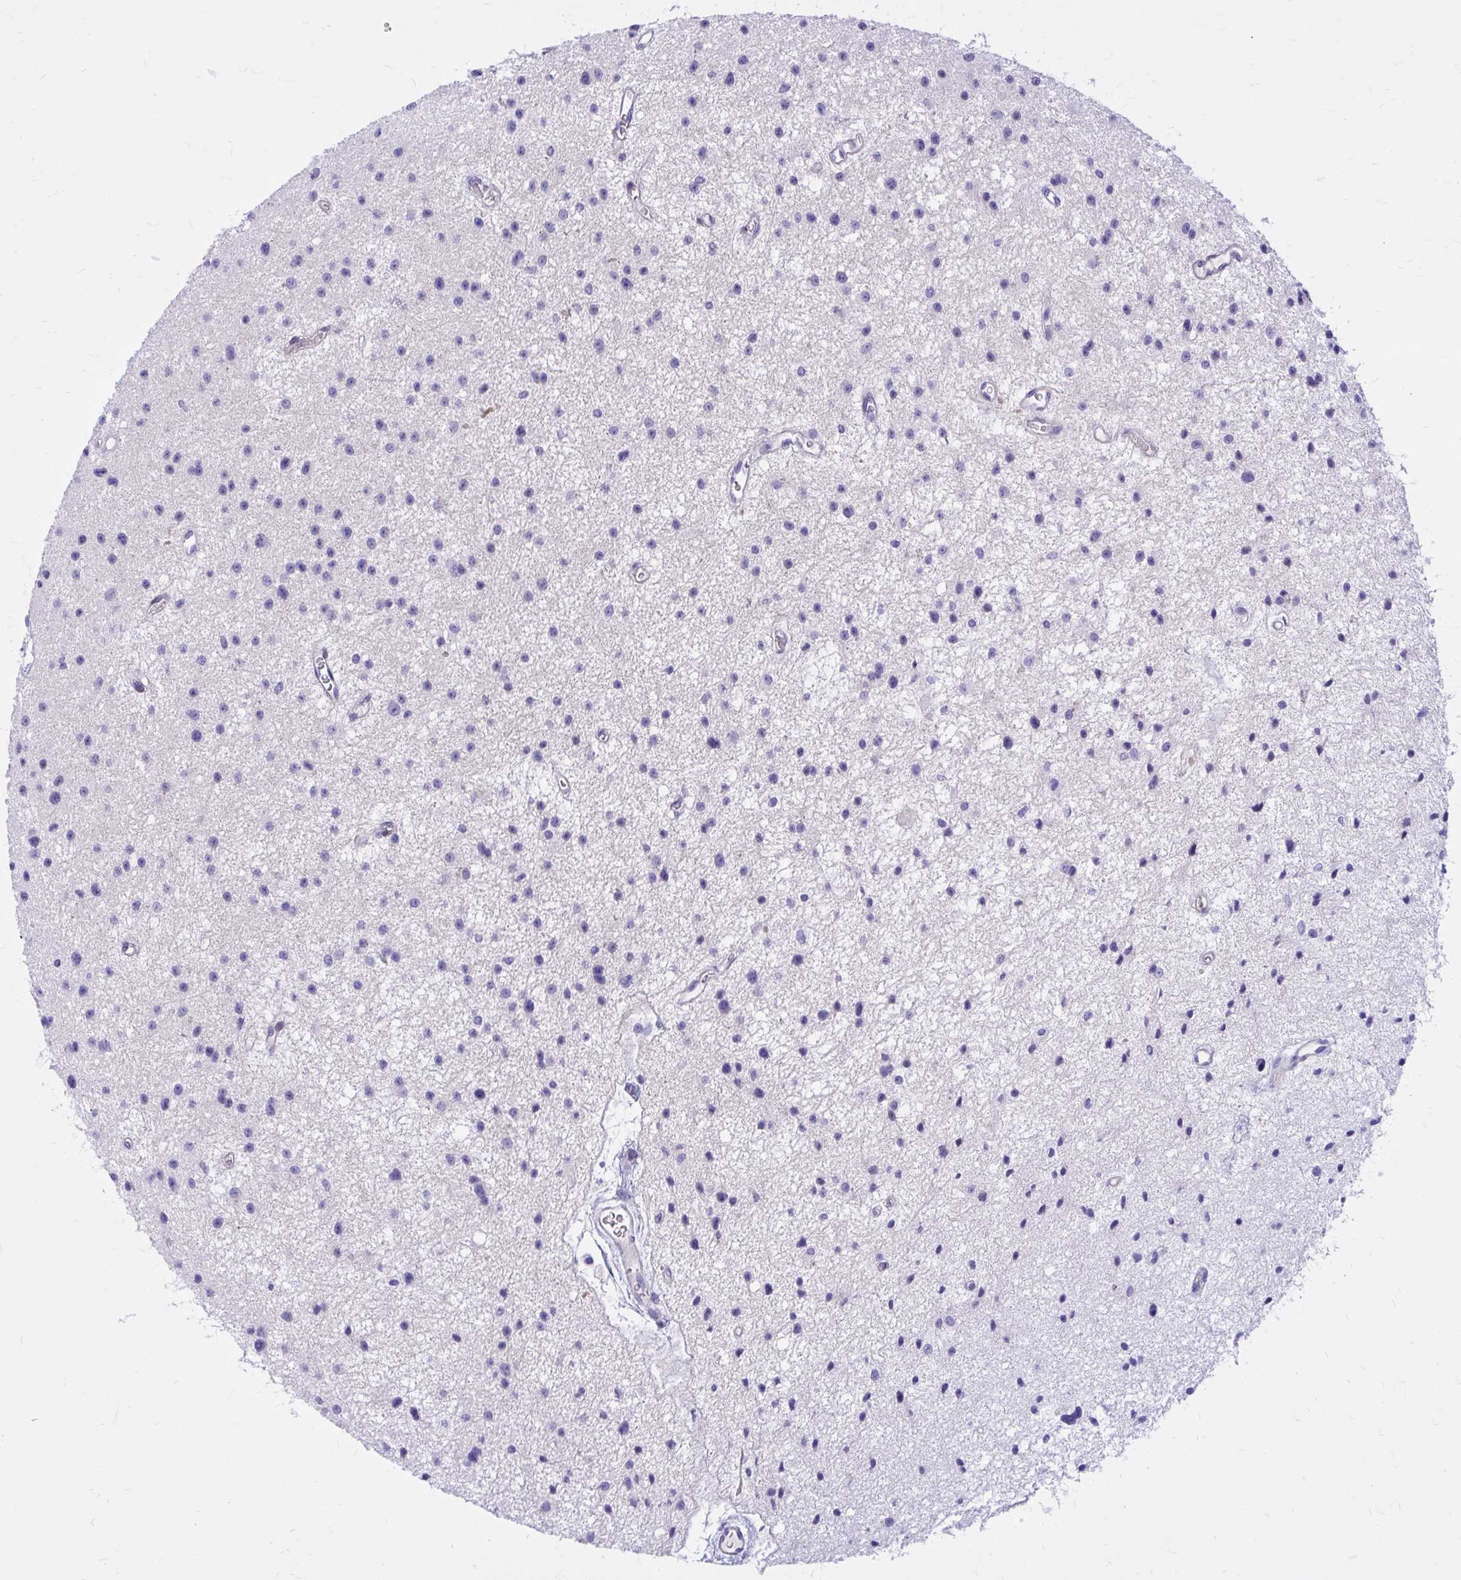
{"staining": {"intensity": "negative", "quantity": "none", "location": "none"}, "tissue": "glioma", "cell_type": "Tumor cells", "image_type": "cancer", "snomed": [{"axis": "morphology", "description": "Glioma, malignant, Low grade"}, {"axis": "topography", "description": "Brain"}], "caption": "Immunohistochemical staining of malignant glioma (low-grade) reveals no significant positivity in tumor cells. The staining is performed using DAB (3,3'-diaminobenzidine) brown chromogen with nuclei counter-stained in using hematoxylin.", "gene": "ADAMTSL1", "patient": {"sex": "male", "age": 43}}